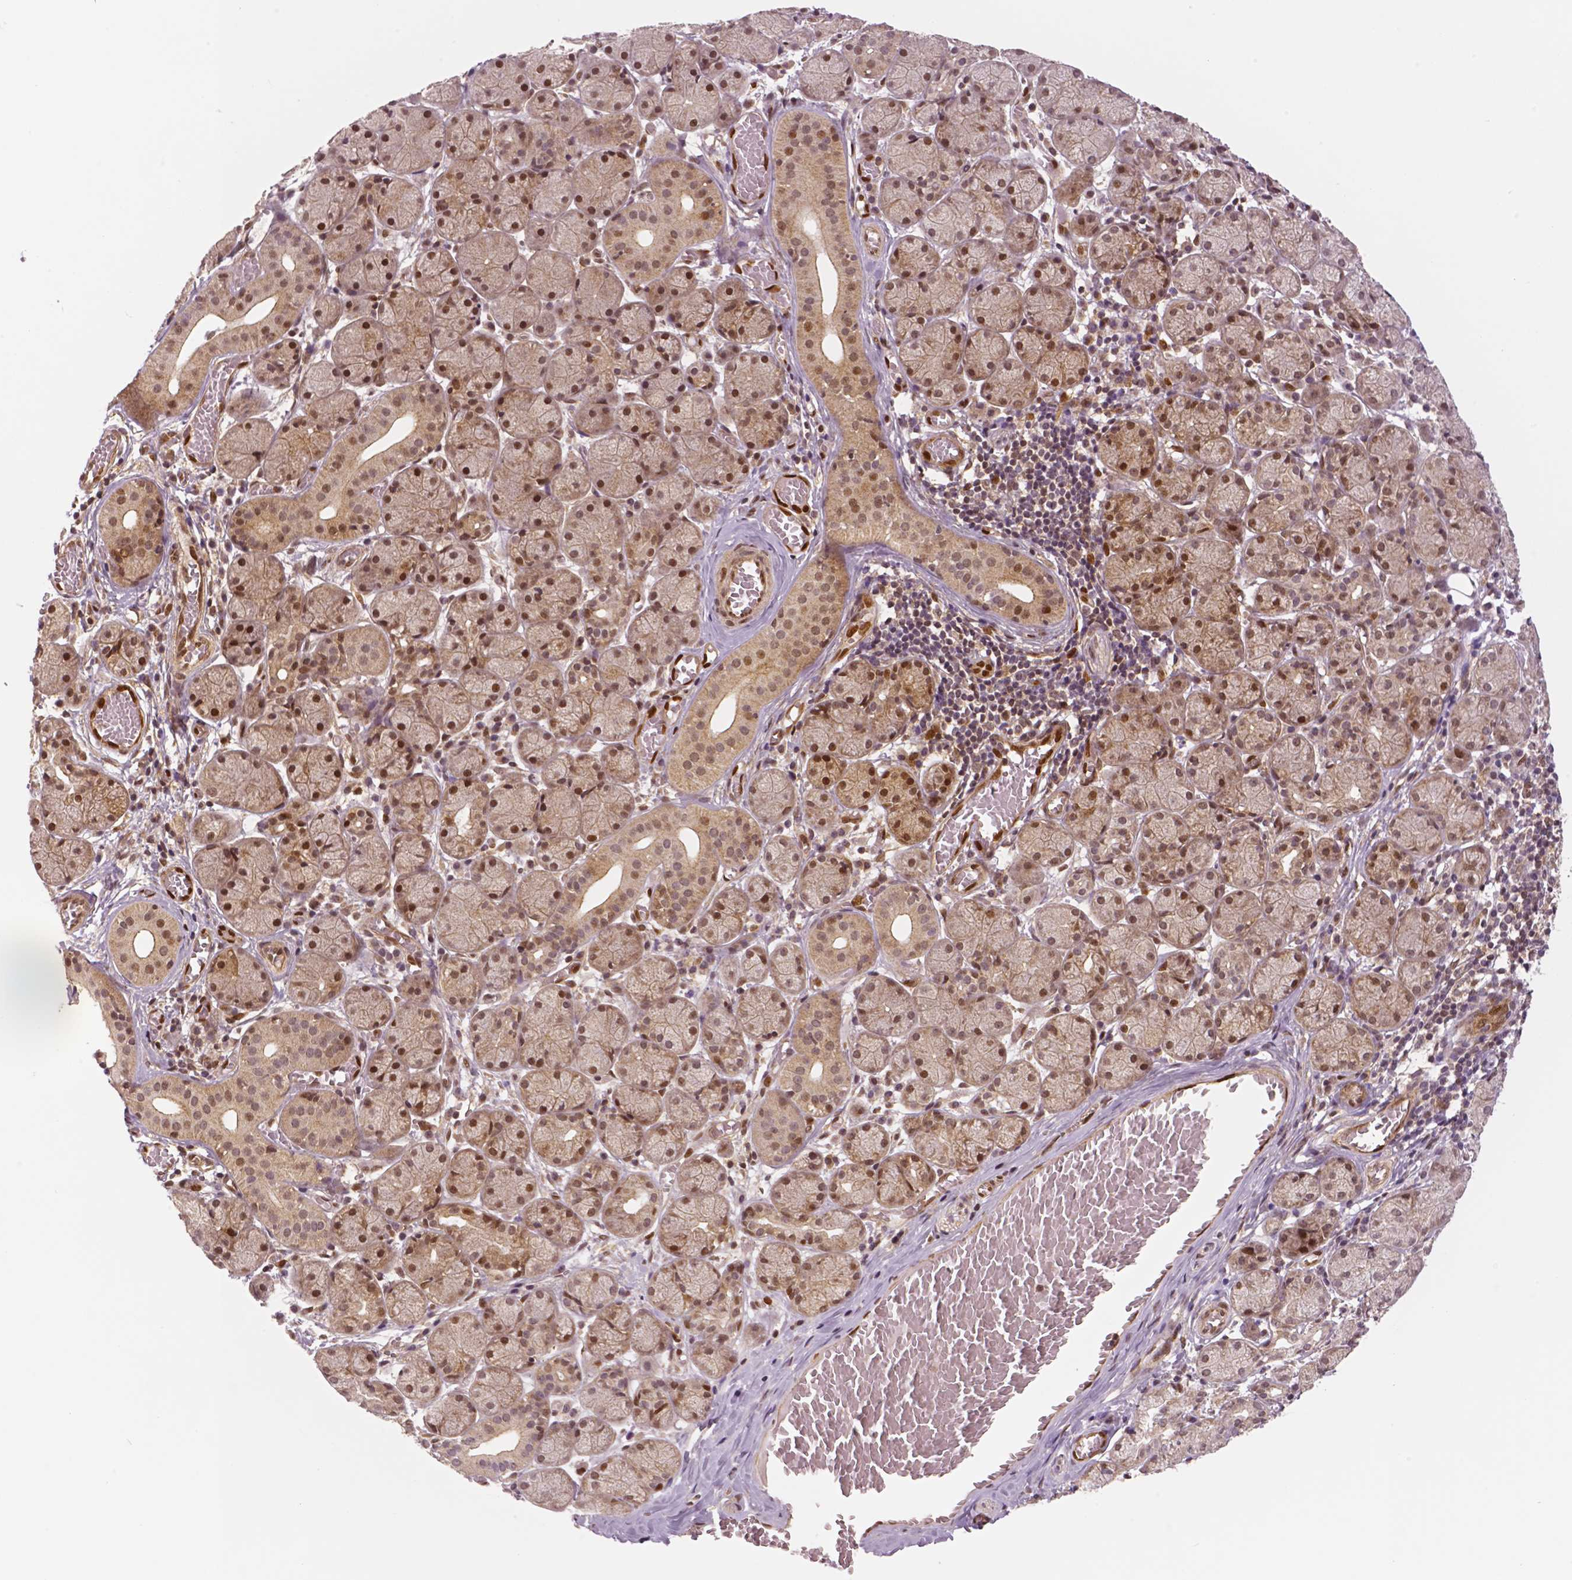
{"staining": {"intensity": "moderate", "quantity": ">75%", "location": "cytoplasmic/membranous,nuclear"}, "tissue": "salivary gland", "cell_type": "Glandular cells", "image_type": "normal", "snomed": [{"axis": "morphology", "description": "Normal tissue, NOS"}, {"axis": "topography", "description": "Salivary gland"}, {"axis": "topography", "description": "Peripheral nerve tissue"}], "caption": "Salivary gland stained for a protein (brown) shows moderate cytoplasmic/membranous,nuclear positive expression in approximately >75% of glandular cells.", "gene": "STAT3", "patient": {"sex": "female", "age": 24}}